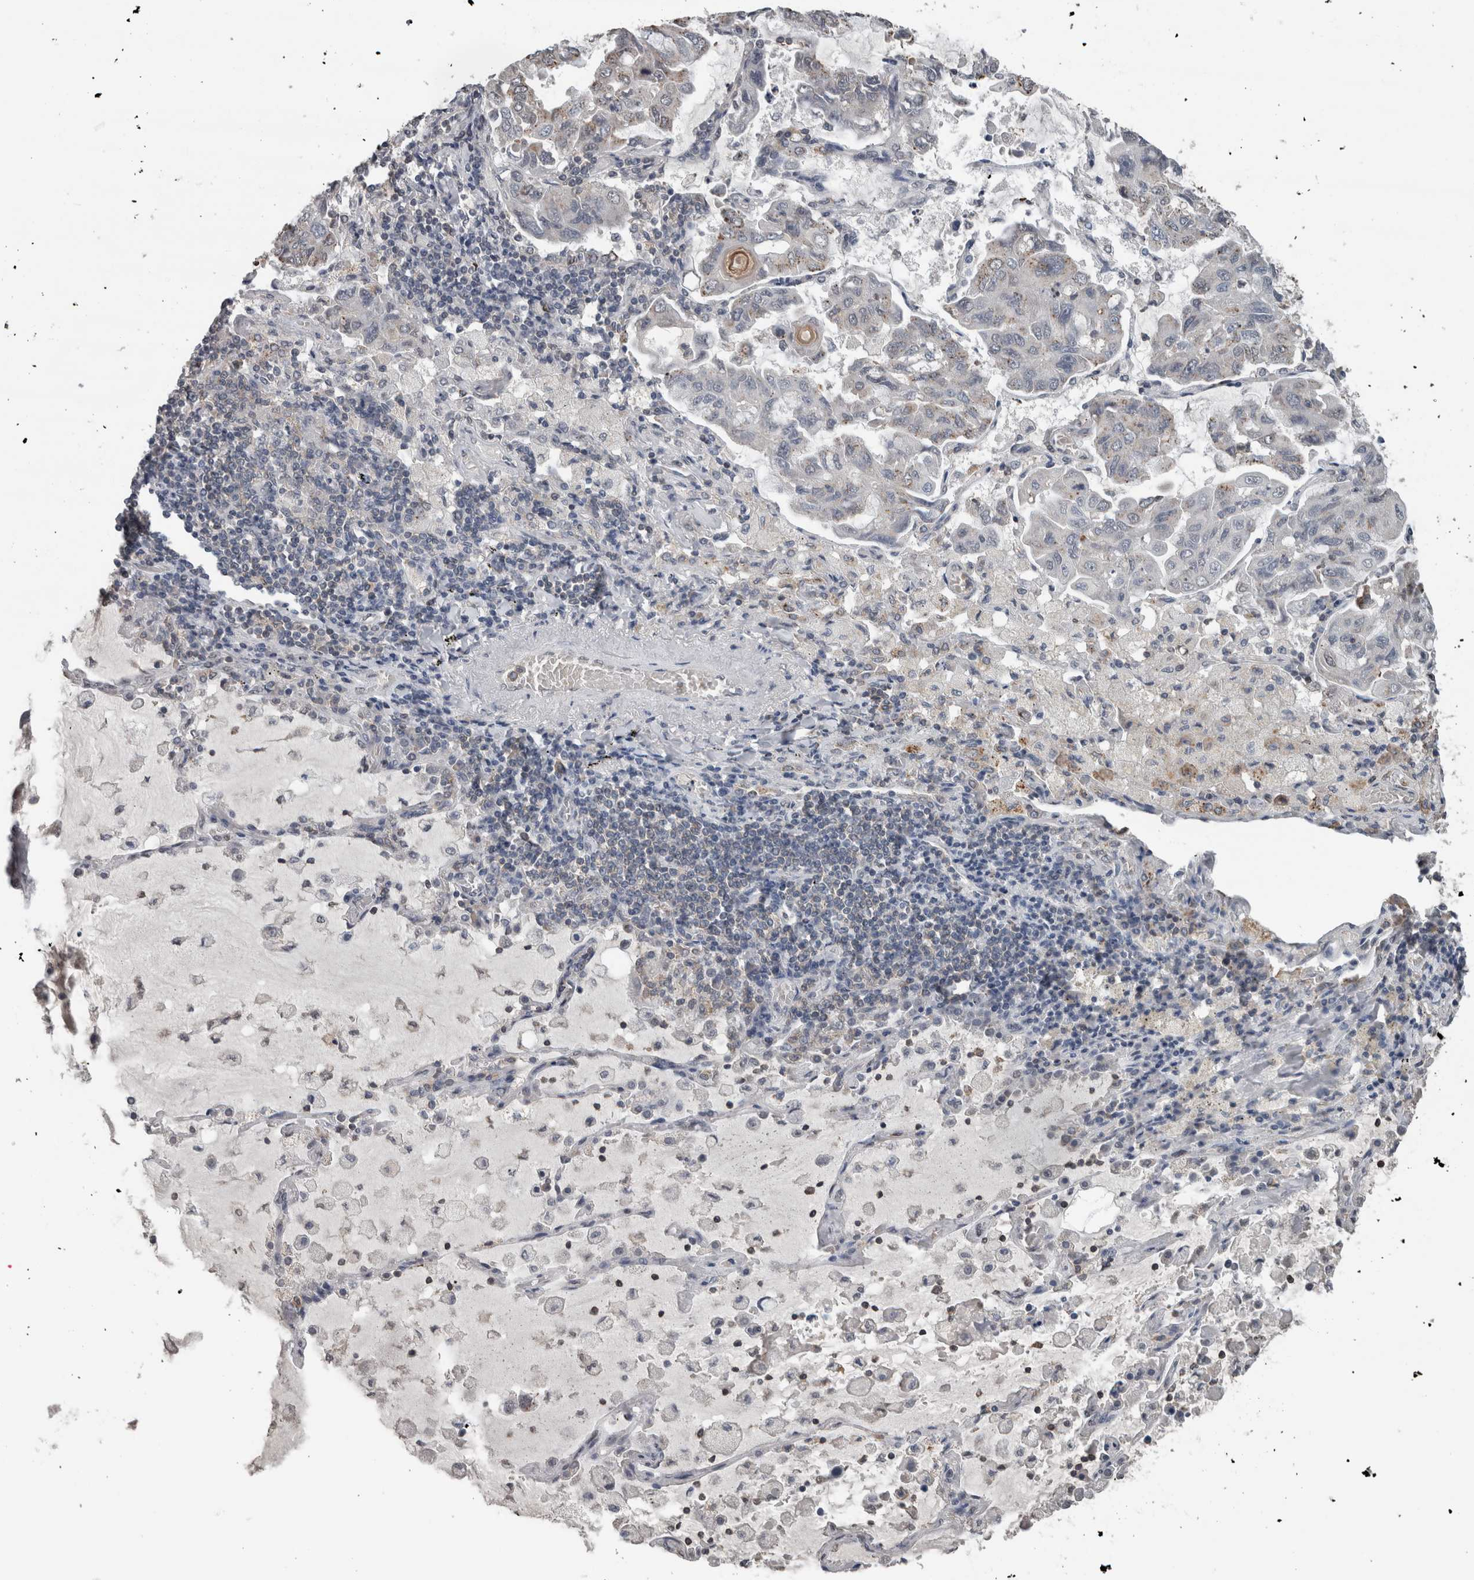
{"staining": {"intensity": "moderate", "quantity": "<25%", "location": "cytoplasmic/membranous"}, "tissue": "lung cancer", "cell_type": "Tumor cells", "image_type": "cancer", "snomed": [{"axis": "morphology", "description": "Adenocarcinoma, NOS"}, {"axis": "topography", "description": "Lung"}], "caption": "IHC of human lung cancer demonstrates low levels of moderate cytoplasmic/membranous staining in approximately <25% of tumor cells.", "gene": "MAFF", "patient": {"sex": "male", "age": 64}}